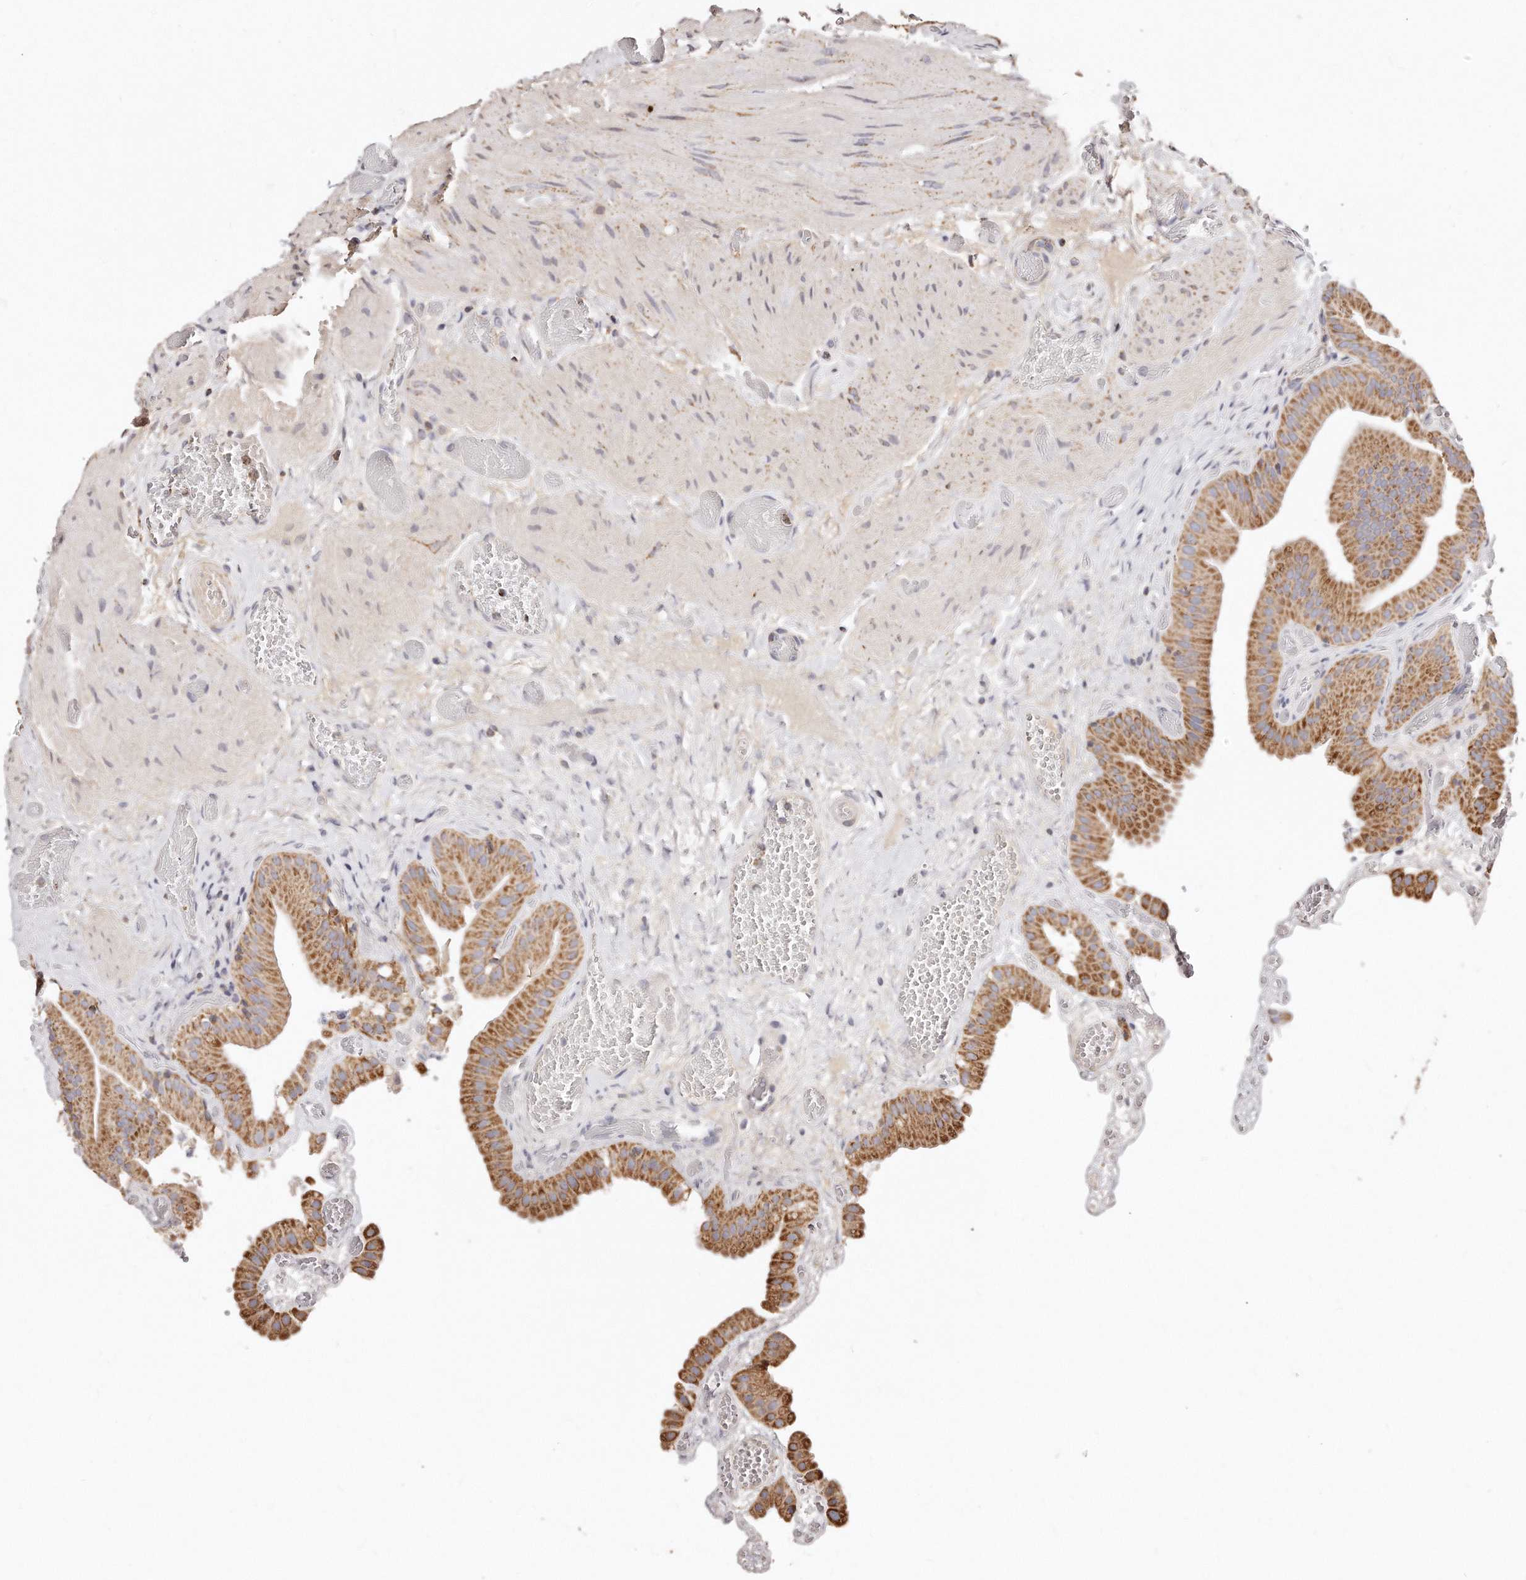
{"staining": {"intensity": "moderate", "quantity": ">75%", "location": "cytoplasmic/membranous"}, "tissue": "gallbladder", "cell_type": "Glandular cells", "image_type": "normal", "snomed": [{"axis": "morphology", "description": "Normal tissue, NOS"}, {"axis": "topography", "description": "Gallbladder"}], "caption": "DAB immunohistochemical staining of benign human gallbladder demonstrates moderate cytoplasmic/membranous protein staining in about >75% of glandular cells. (IHC, brightfield microscopy, high magnification).", "gene": "RTKN", "patient": {"sex": "female", "age": 64}}